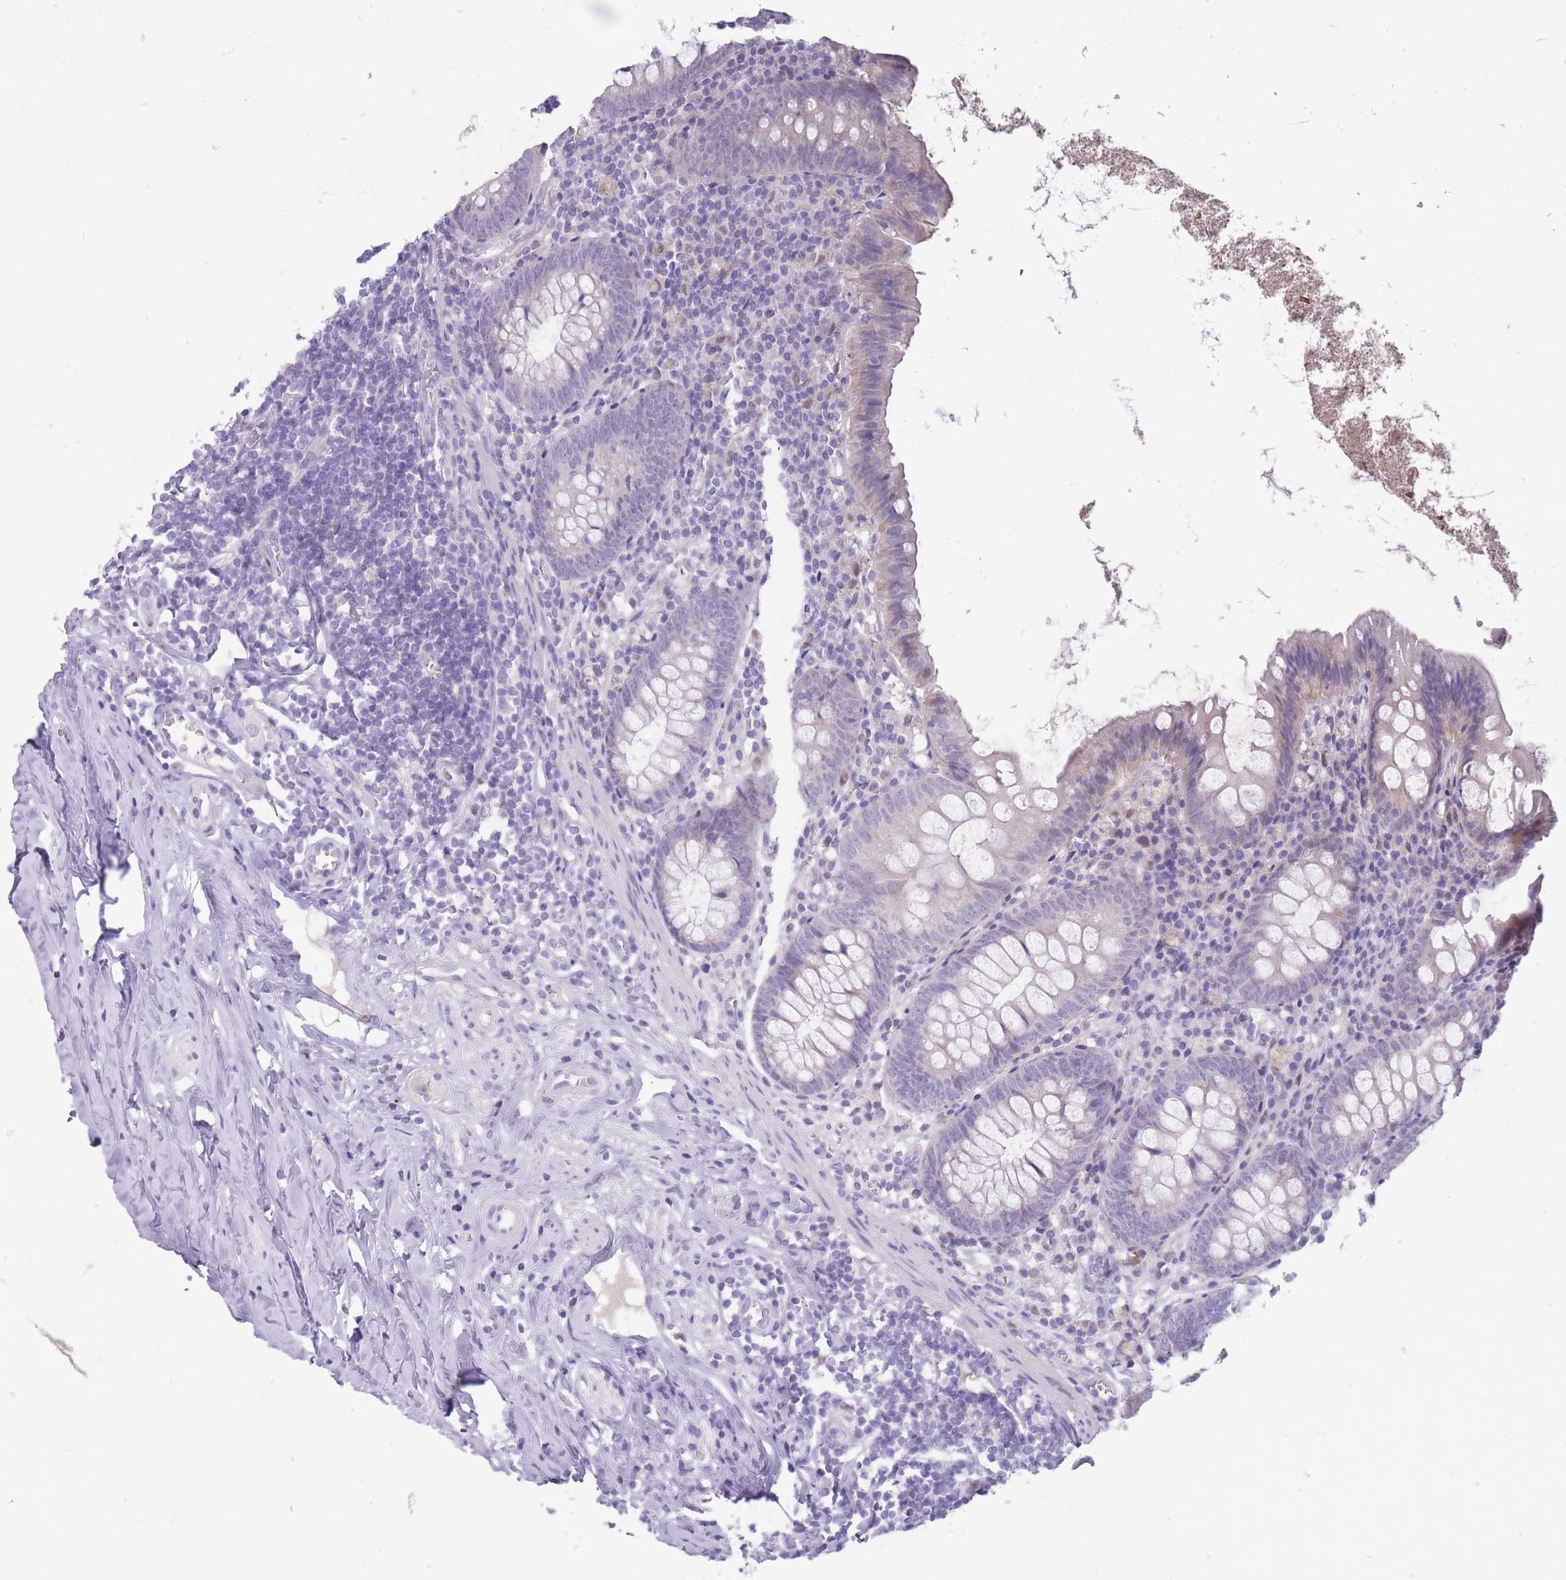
{"staining": {"intensity": "negative", "quantity": "none", "location": "none"}, "tissue": "appendix", "cell_type": "Glandular cells", "image_type": "normal", "snomed": [{"axis": "morphology", "description": "Normal tissue, NOS"}, {"axis": "topography", "description": "Appendix"}], "caption": "High power microscopy photomicrograph of an immunohistochemistry image of benign appendix, revealing no significant expression in glandular cells.", "gene": "ERICH4", "patient": {"sex": "female", "age": 51}}